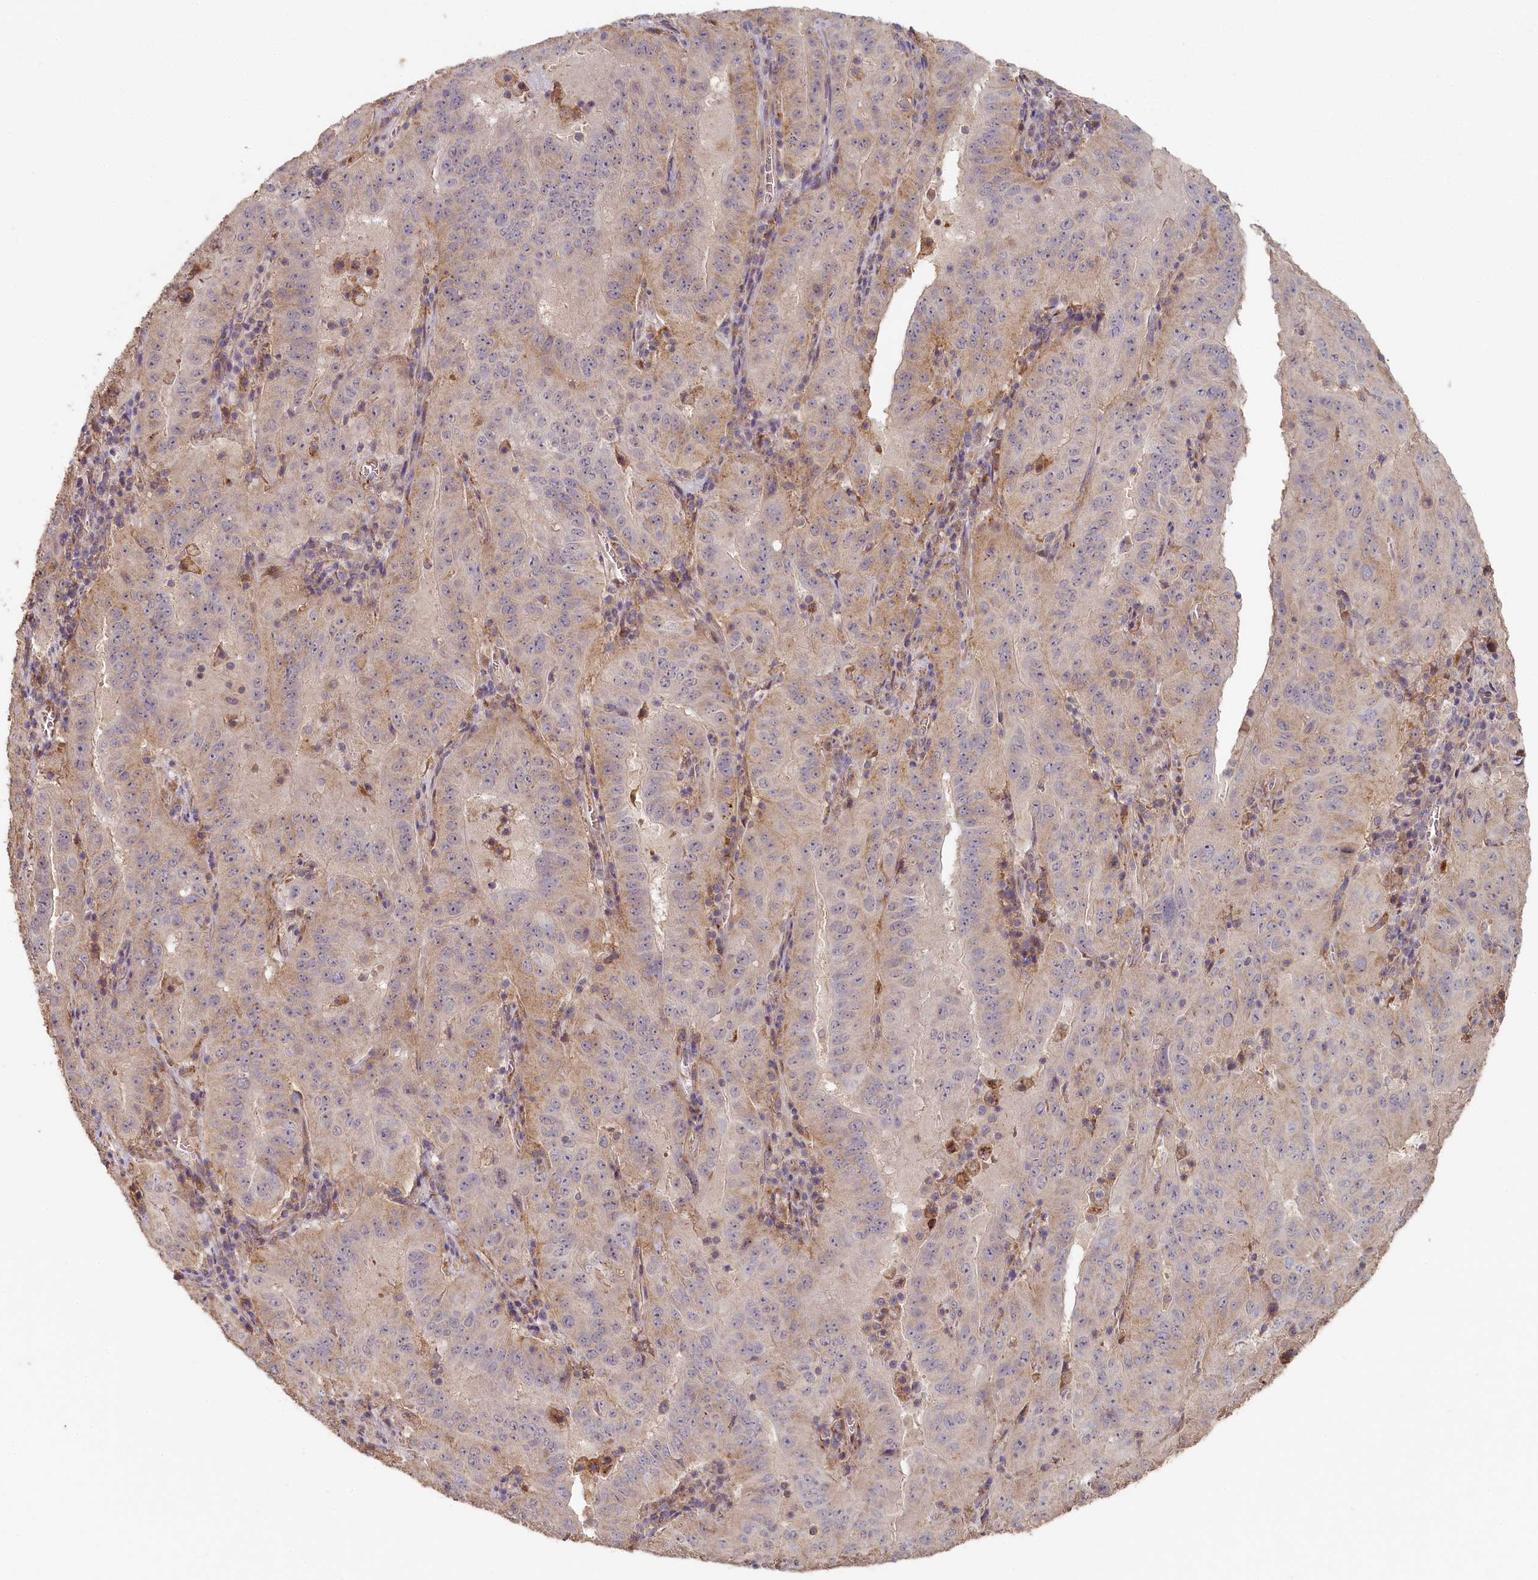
{"staining": {"intensity": "negative", "quantity": "none", "location": "none"}, "tissue": "pancreatic cancer", "cell_type": "Tumor cells", "image_type": "cancer", "snomed": [{"axis": "morphology", "description": "Adenocarcinoma, NOS"}, {"axis": "topography", "description": "Pancreas"}], "caption": "This histopathology image is of pancreatic cancer stained with IHC to label a protein in brown with the nuclei are counter-stained blue. There is no expression in tumor cells. (Brightfield microscopy of DAB immunohistochemistry at high magnification).", "gene": "STX16", "patient": {"sex": "male", "age": 63}}